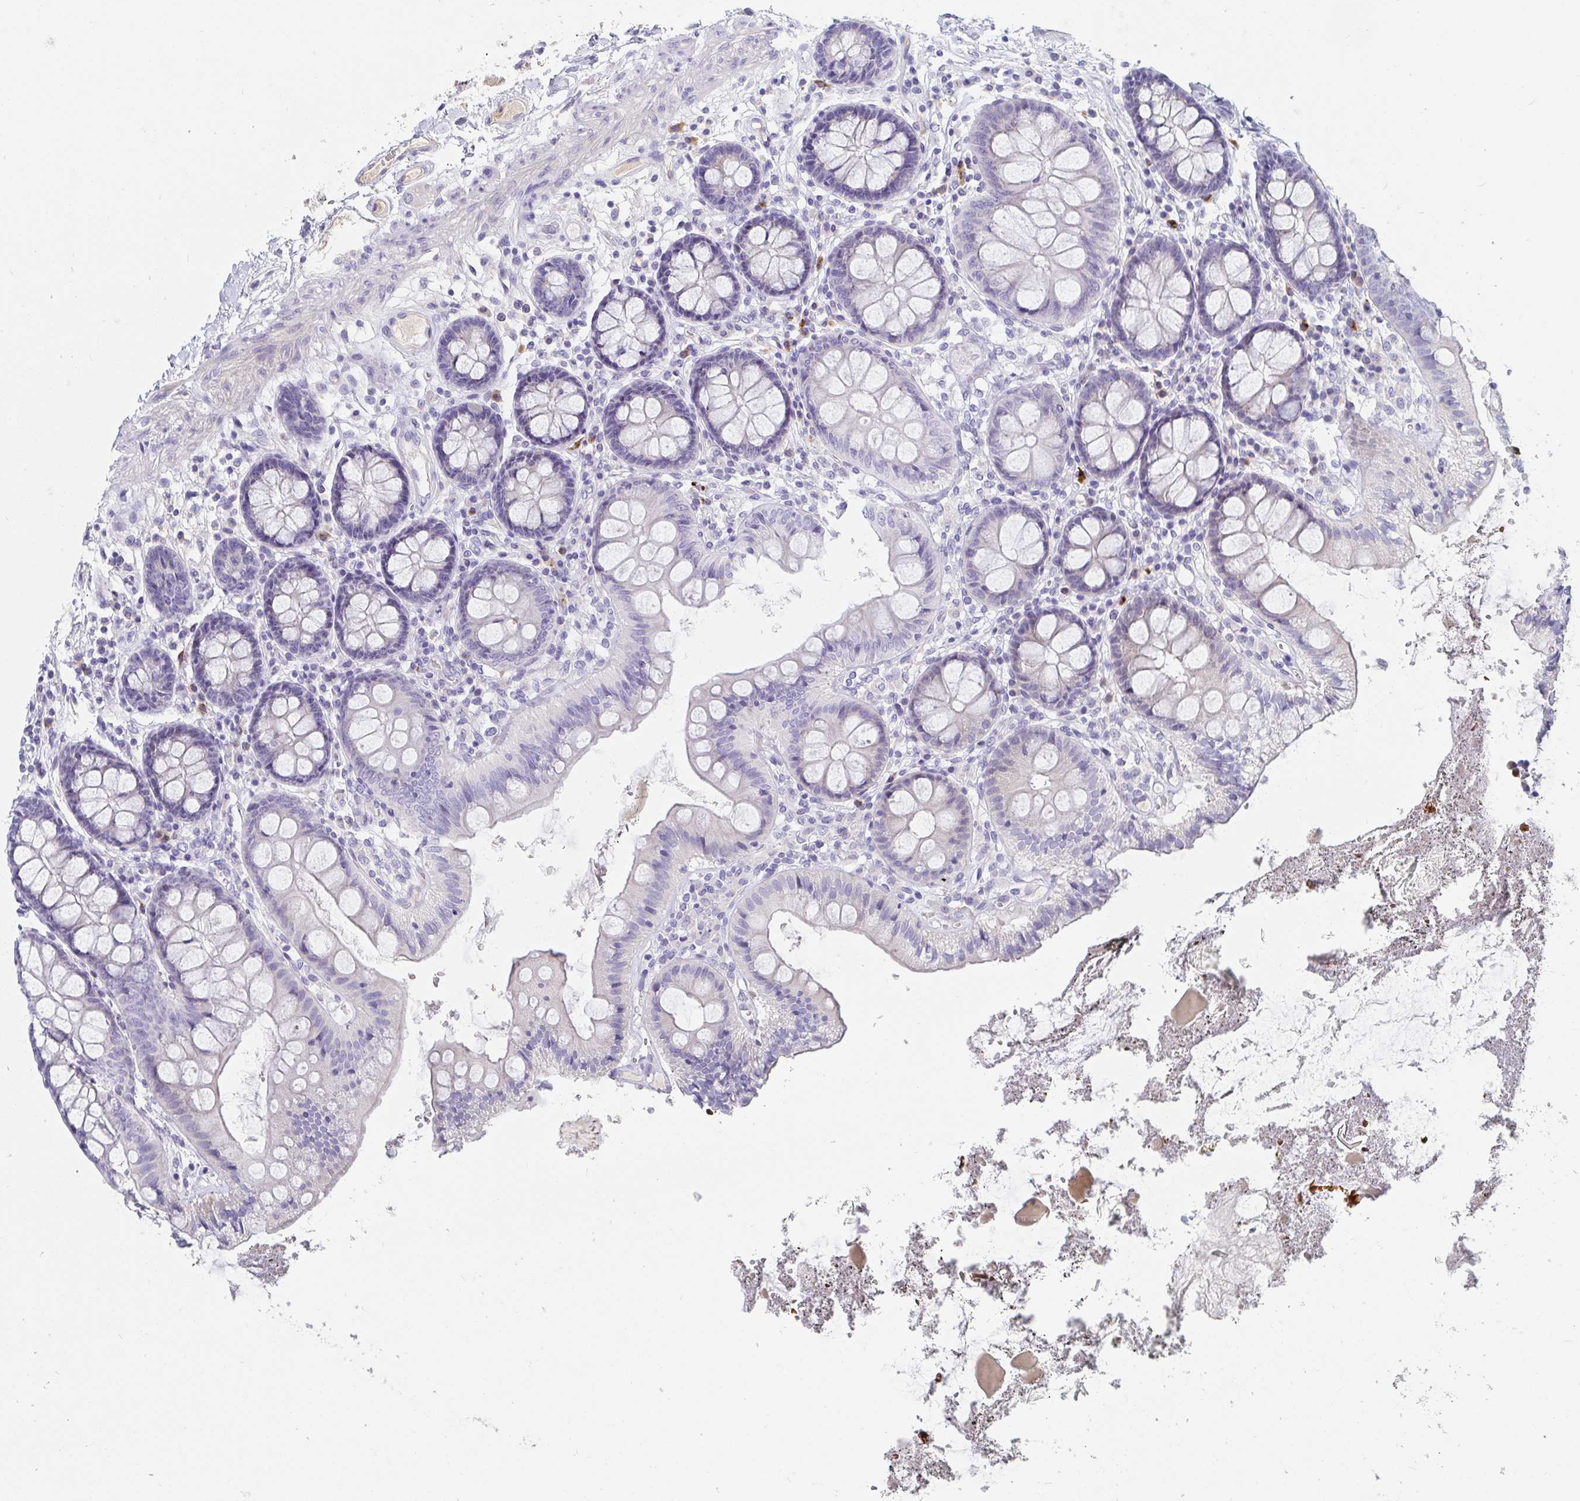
{"staining": {"intensity": "negative", "quantity": "none", "location": "none"}, "tissue": "colon", "cell_type": "Endothelial cells", "image_type": "normal", "snomed": [{"axis": "morphology", "description": "Normal tissue, NOS"}, {"axis": "topography", "description": "Colon"}], "caption": "Unremarkable colon was stained to show a protein in brown. There is no significant positivity in endothelial cells. The staining was performed using DAB to visualize the protein expression in brown, while the nuclei were stained in blue with hematoxylin (Magnification: 20x).", "gene": "C4orf17", "patient": {"sex": "male", "age": 84}}